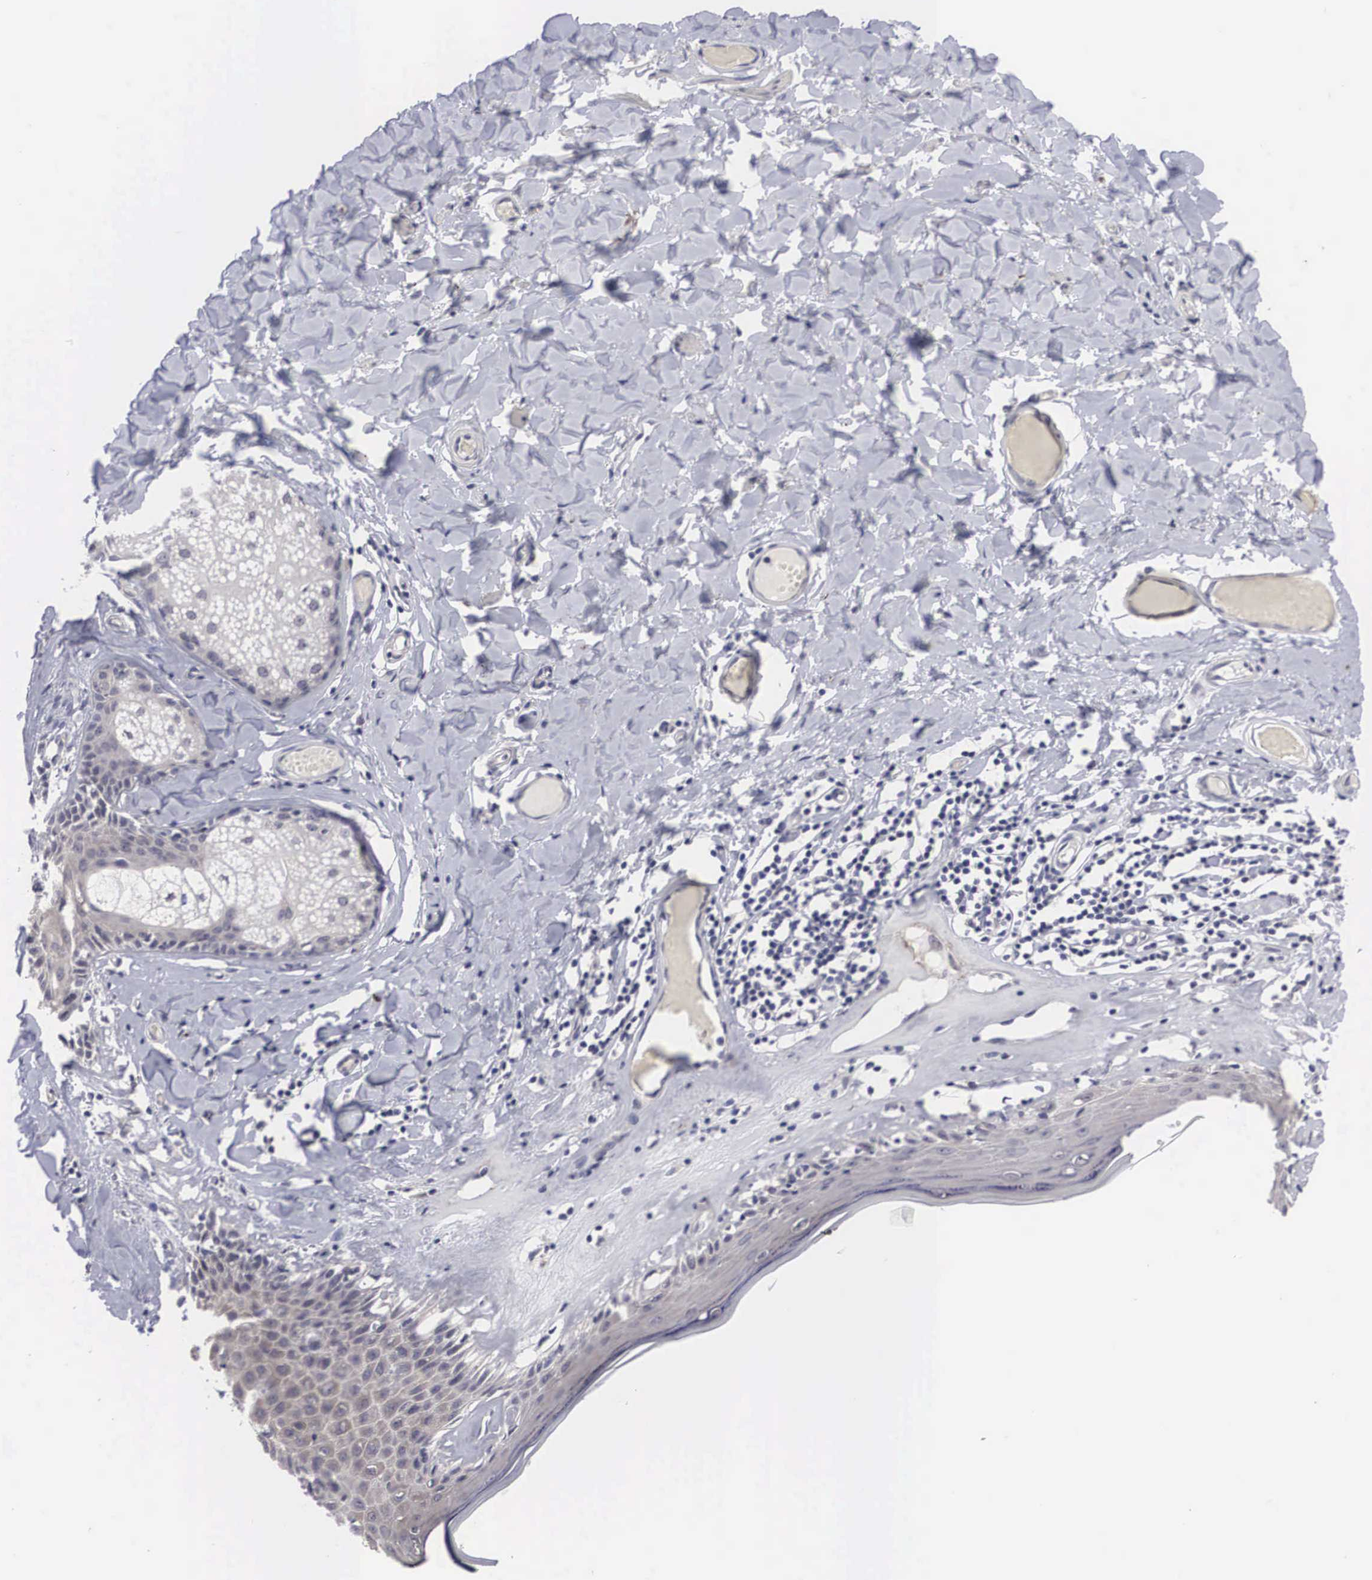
{"staining": {"intensity": "moderate", "quantity": "25%-75%", "location": "cytoplasmic/membranous"}, "tissue": "skin", "cell_type": "Epidermal cells", "image_type": "normal", "snomed": [{"axis": "morphology", "description": "Normal tissue, NOS"}, {"axis": "topography", "description": "Vascular tissue"}, {"axis": "topography", "description": "Vulva"}, {"axis": "topography", "description": "Peripheral nerve tissue"}], "caption": "Epidermal cells display medium levels of moderate cytoplasmic/membranous staining in about 25%-75% of cells in unremarkable skin.", "gene": "OTX2", "patient": {"sex": "female", "age": 86}}